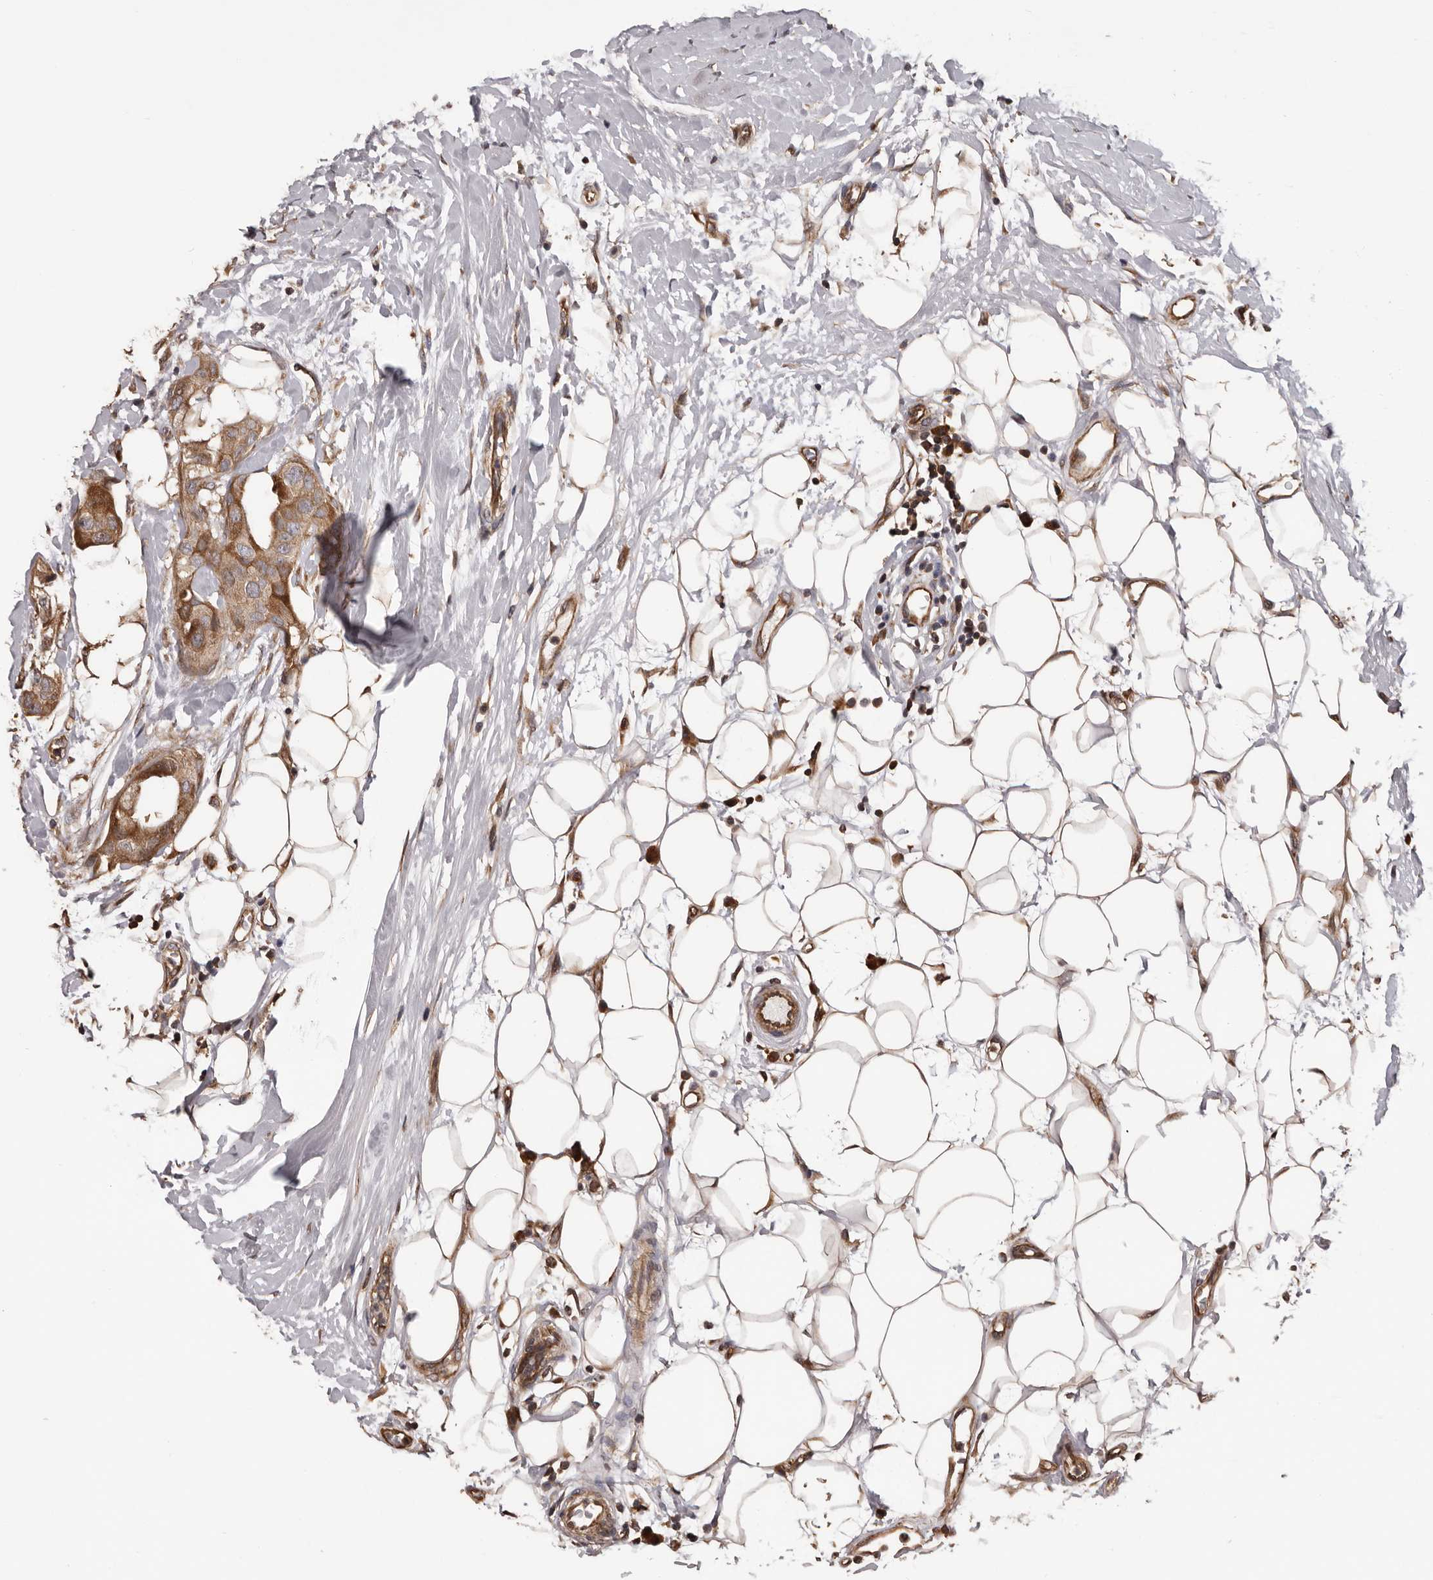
{"staining": {"intensity": "moderate", "quantity": ">75%", "location": "cytoplasmic/membranous"}, "tissue": "breast cancer", "cell_type": "Tumor cells", "image_type": "cancer", "snomed": [{"axis": "morphology", "description": "Duct carcinoma"}, {"axis": "topography", "description": "Breast"}], "caption": "Breast cancer tissue shows moderate cytoplasmic/membranous expression in about >75% of tumor cells", "gene": "ADAMTS2", "patient": {"sex": "female", "age": 40}}